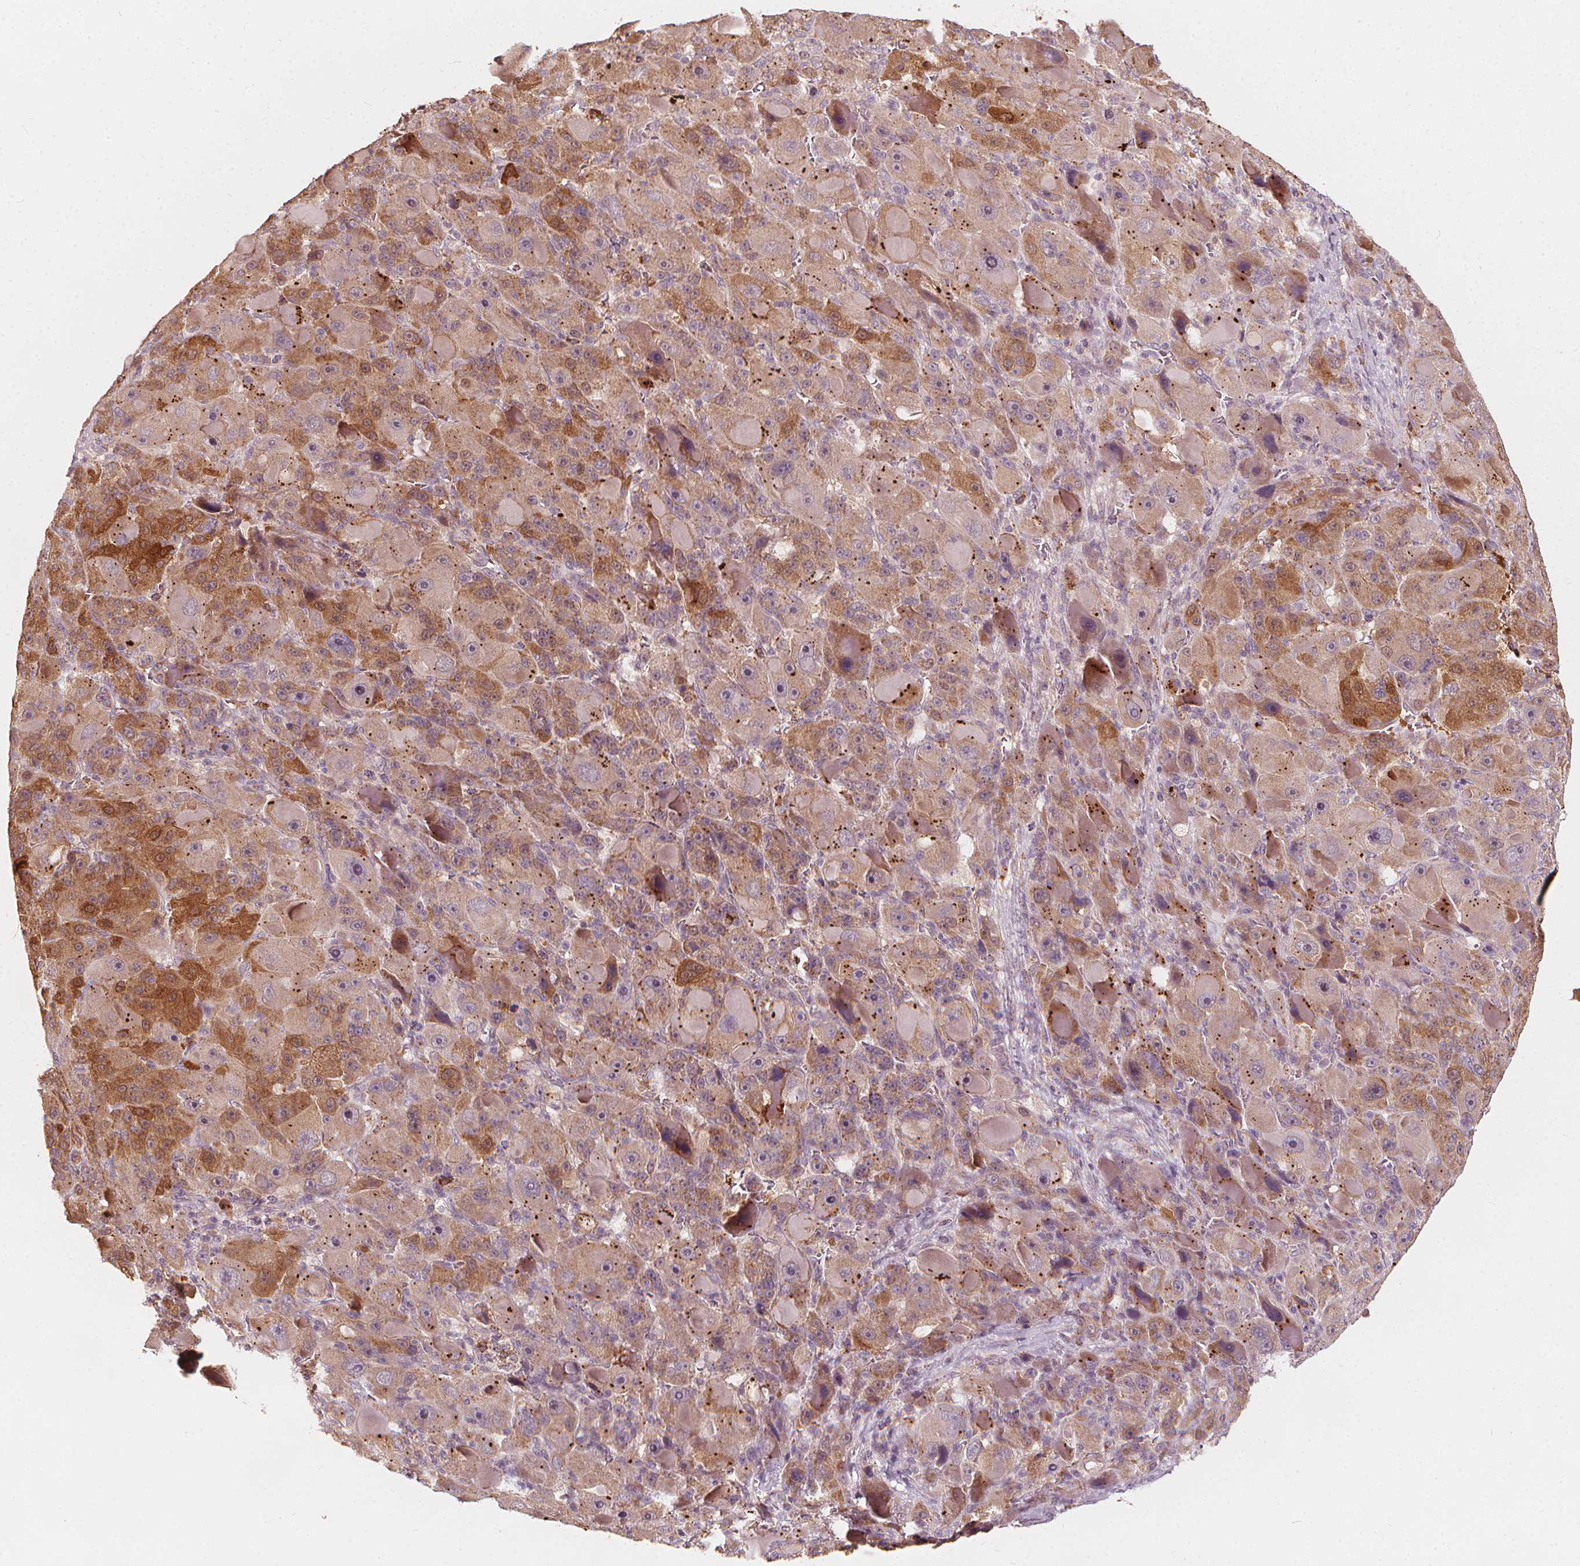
{"staining": {"intensity": "moderate", "quantity": "25%-75%", "location": "cytoplasmic/membranous"}, "tissue": "liver cancer", "cell_type": "Tumor cells", "image_type": "cancer", "snomed": [{"axis": "morphology", "description": "Carcinoma, Hepatocellular, NOS"}, {"axis": "topography", "description": "Liver"}], "caption": "Hepatocellular carcinoma (liver) stained with a protein marker reveals moderate staining in tumor cells.", "gene": "NPC1L1", "patient": {"sex": "male", "age": 76}}